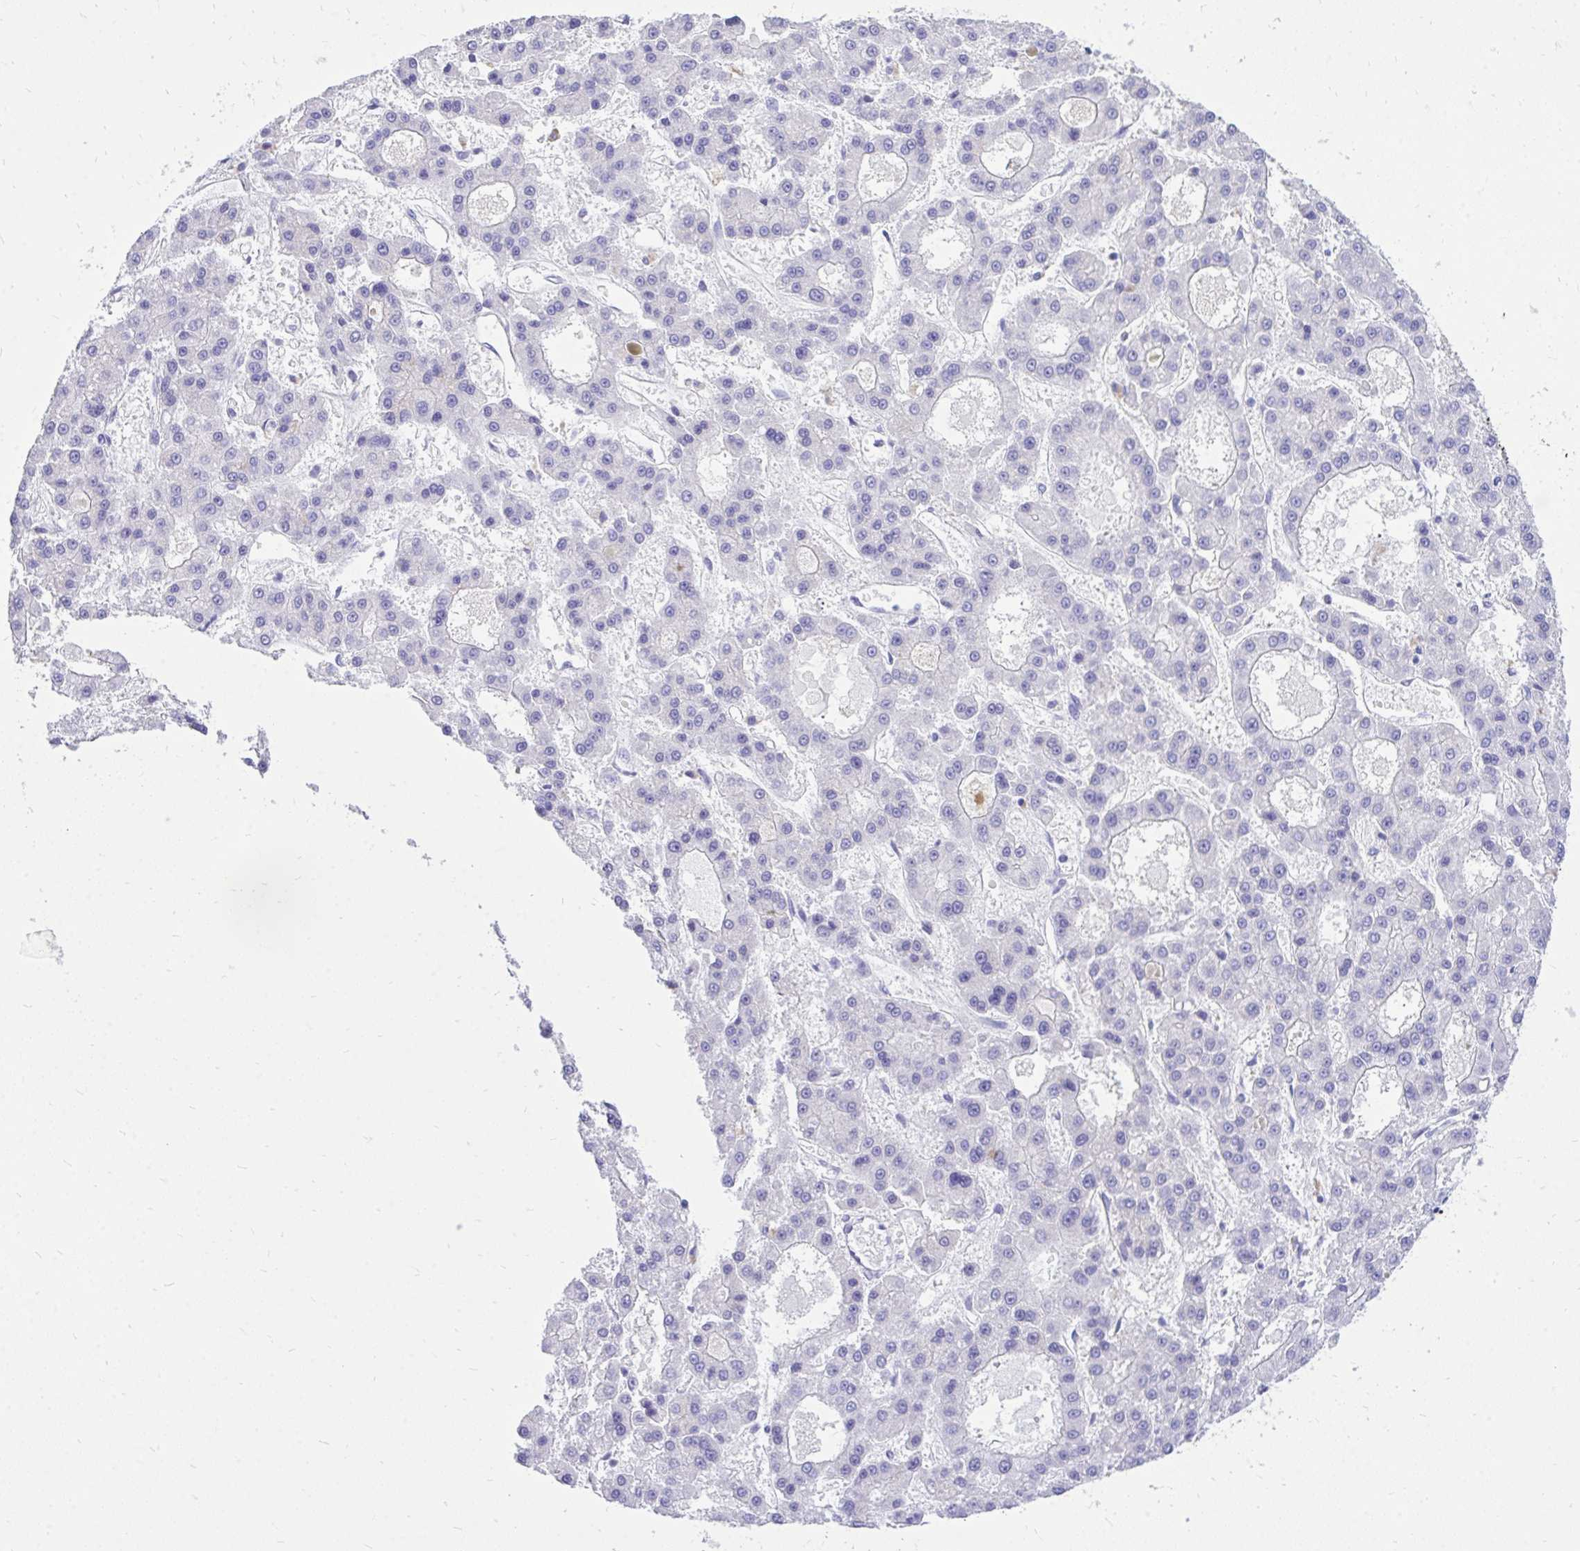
{"staining": {"intensity": "negative", "quantity": "none", "location": "none"}, "tissue": "liver cancer", "cell_type": "Tumor cells", "image_type": "cancer", "snomed": [{"axis": "morphology", "description": "Carcinoma, Hepatocellular, NOS"}, {"axis": "topography", "description": "Liver"}], "caption": "Immunohistochemistry (IHC) micrograph of liver cancer stained for a protein (brown), which exhibits no expression in tumor cells.", "gene": "MON1A", "patient": {"sex": "male", "age": 70}}